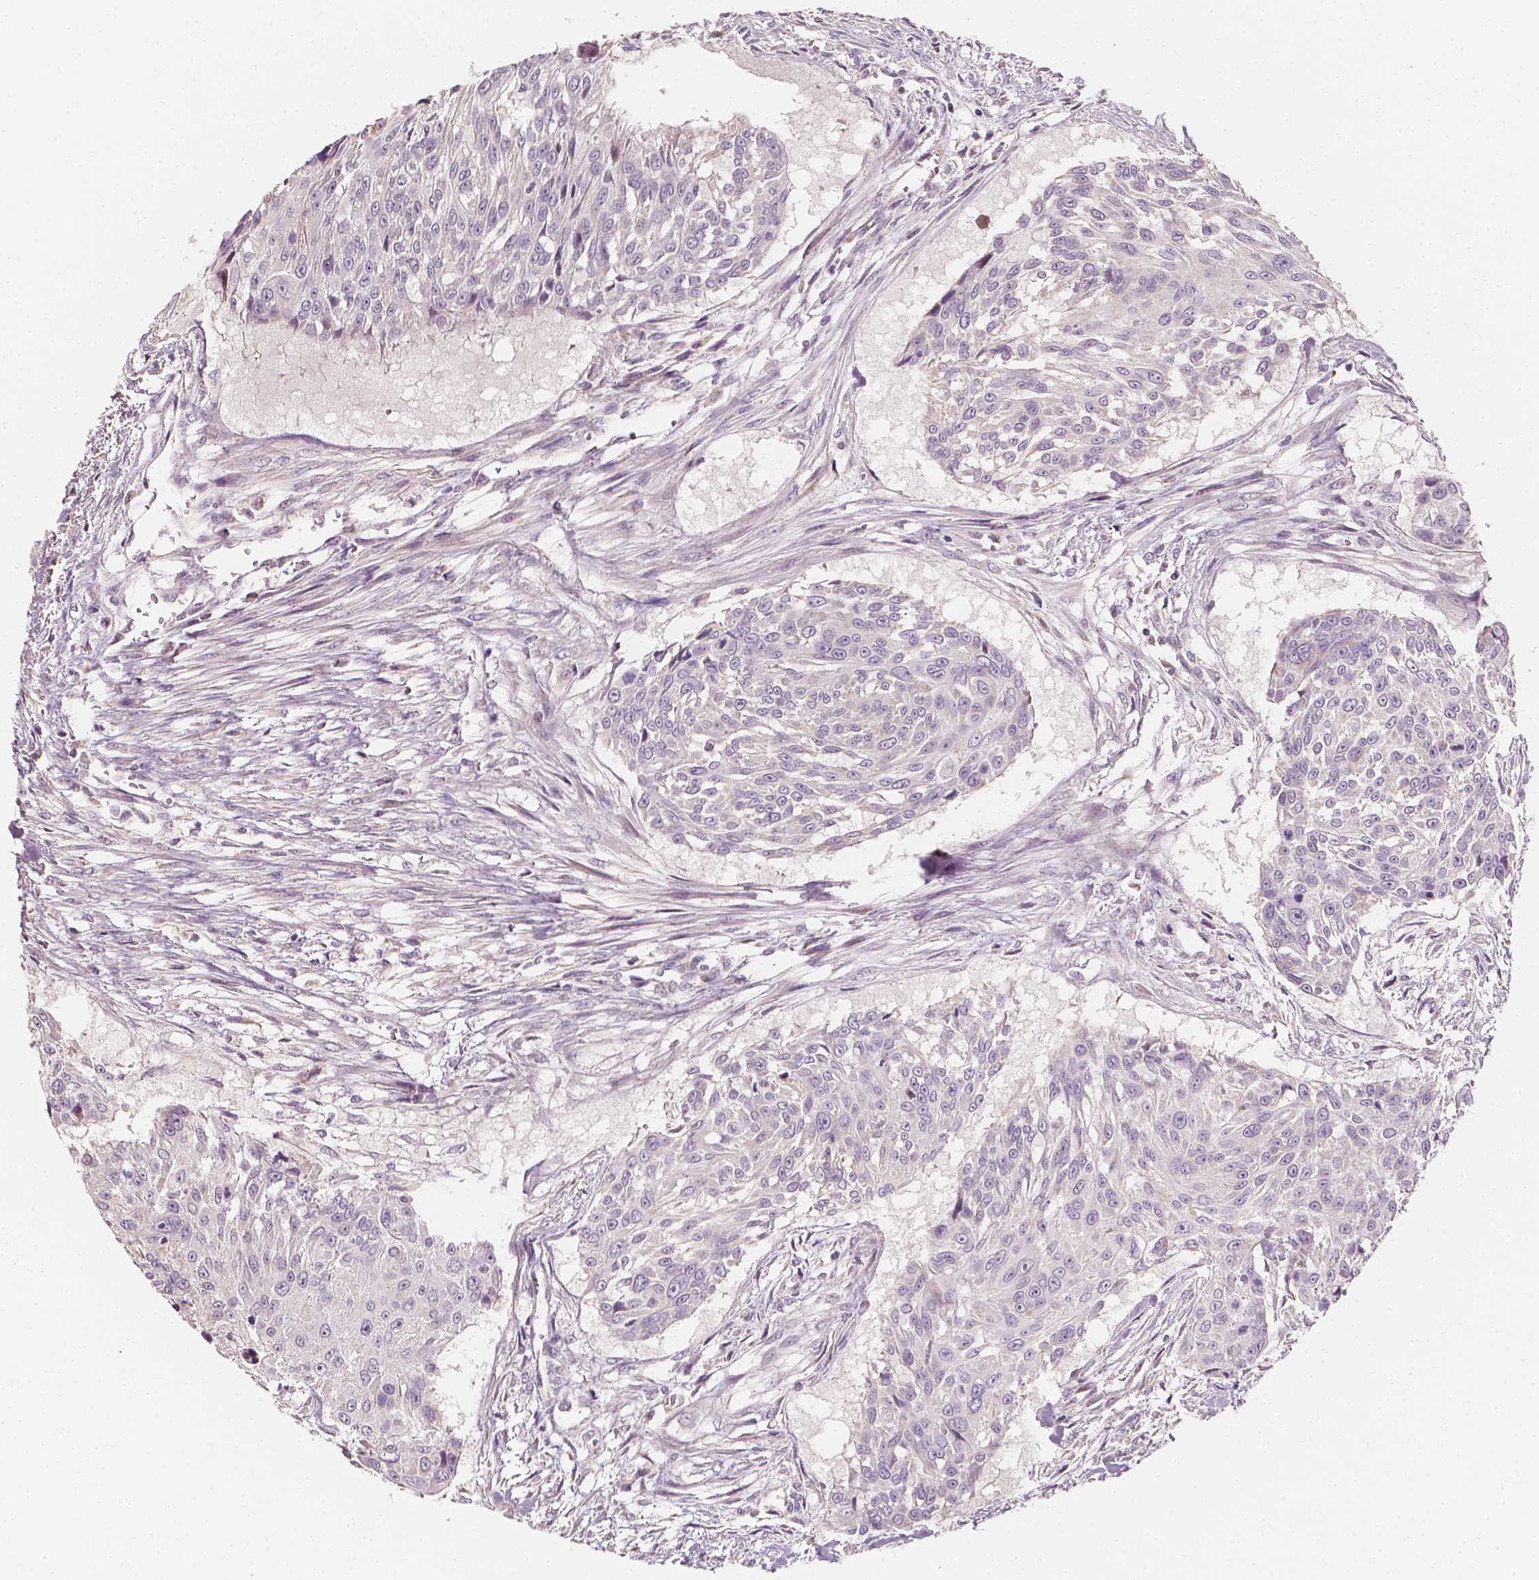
{"staining": {"intensity": "negative", "quantity": "none", "location": "none"}, "tissue": "urothelial cancer", "cell_type": "Tumor cells", "image_type": "cancer", "snomed": [{"axis": "morphology", "description": "Urothelial carcinoma, NOS"}, {"axis": "topography", "description": "Urinary bladder"}], "caption": "An immunohistochemistry histopathology image of transitional cell carcinoma is shown. There is no staining in tumor cells of transitional cell carcinoma.", "gene": "SHPK", "patient": {"sex": "male", "age": 55}}